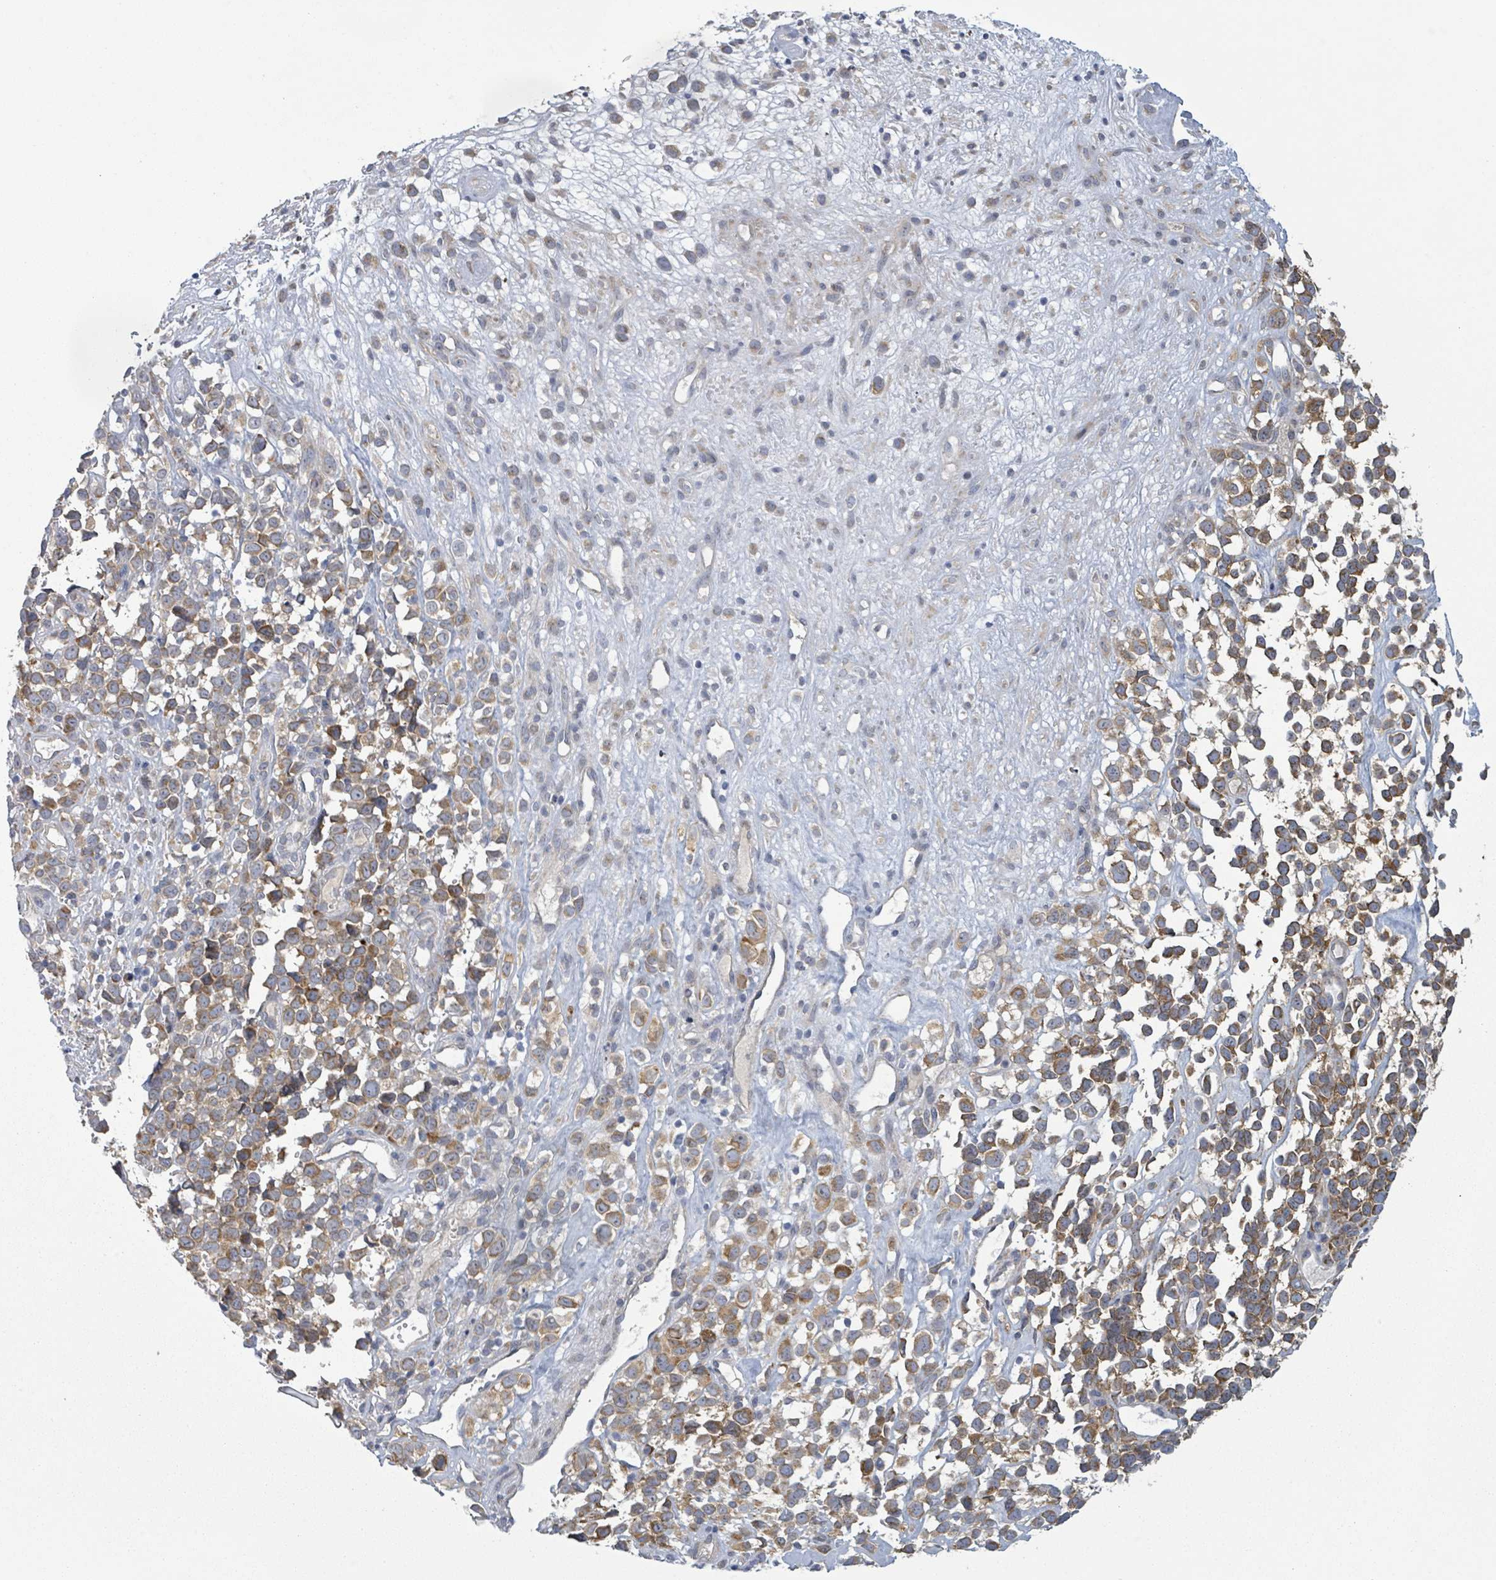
{"staining": {"intensity": "moderate", "quantity": ">75%", "location": "cytoplasmic/membranous"}, "tissue": "melanoma", "cell_type": "Tumor cells", "image_type": "cancer", "snomed": [{"axis": "morphology", "description": "Malignant melanoma, NOS"}, {"axis": "topography", "description": "Nose, NOS"}], "caption": "Immunohistochemistry (DAB (3,3'-diaminobenzidine)) staining of human malignant melanoma displays moderate cytoplasmic/membranous protein staining in approximately >75% of tumor cells.", "gene": "ATP13A1", "patient": {"sex": "female", "age": 48}}